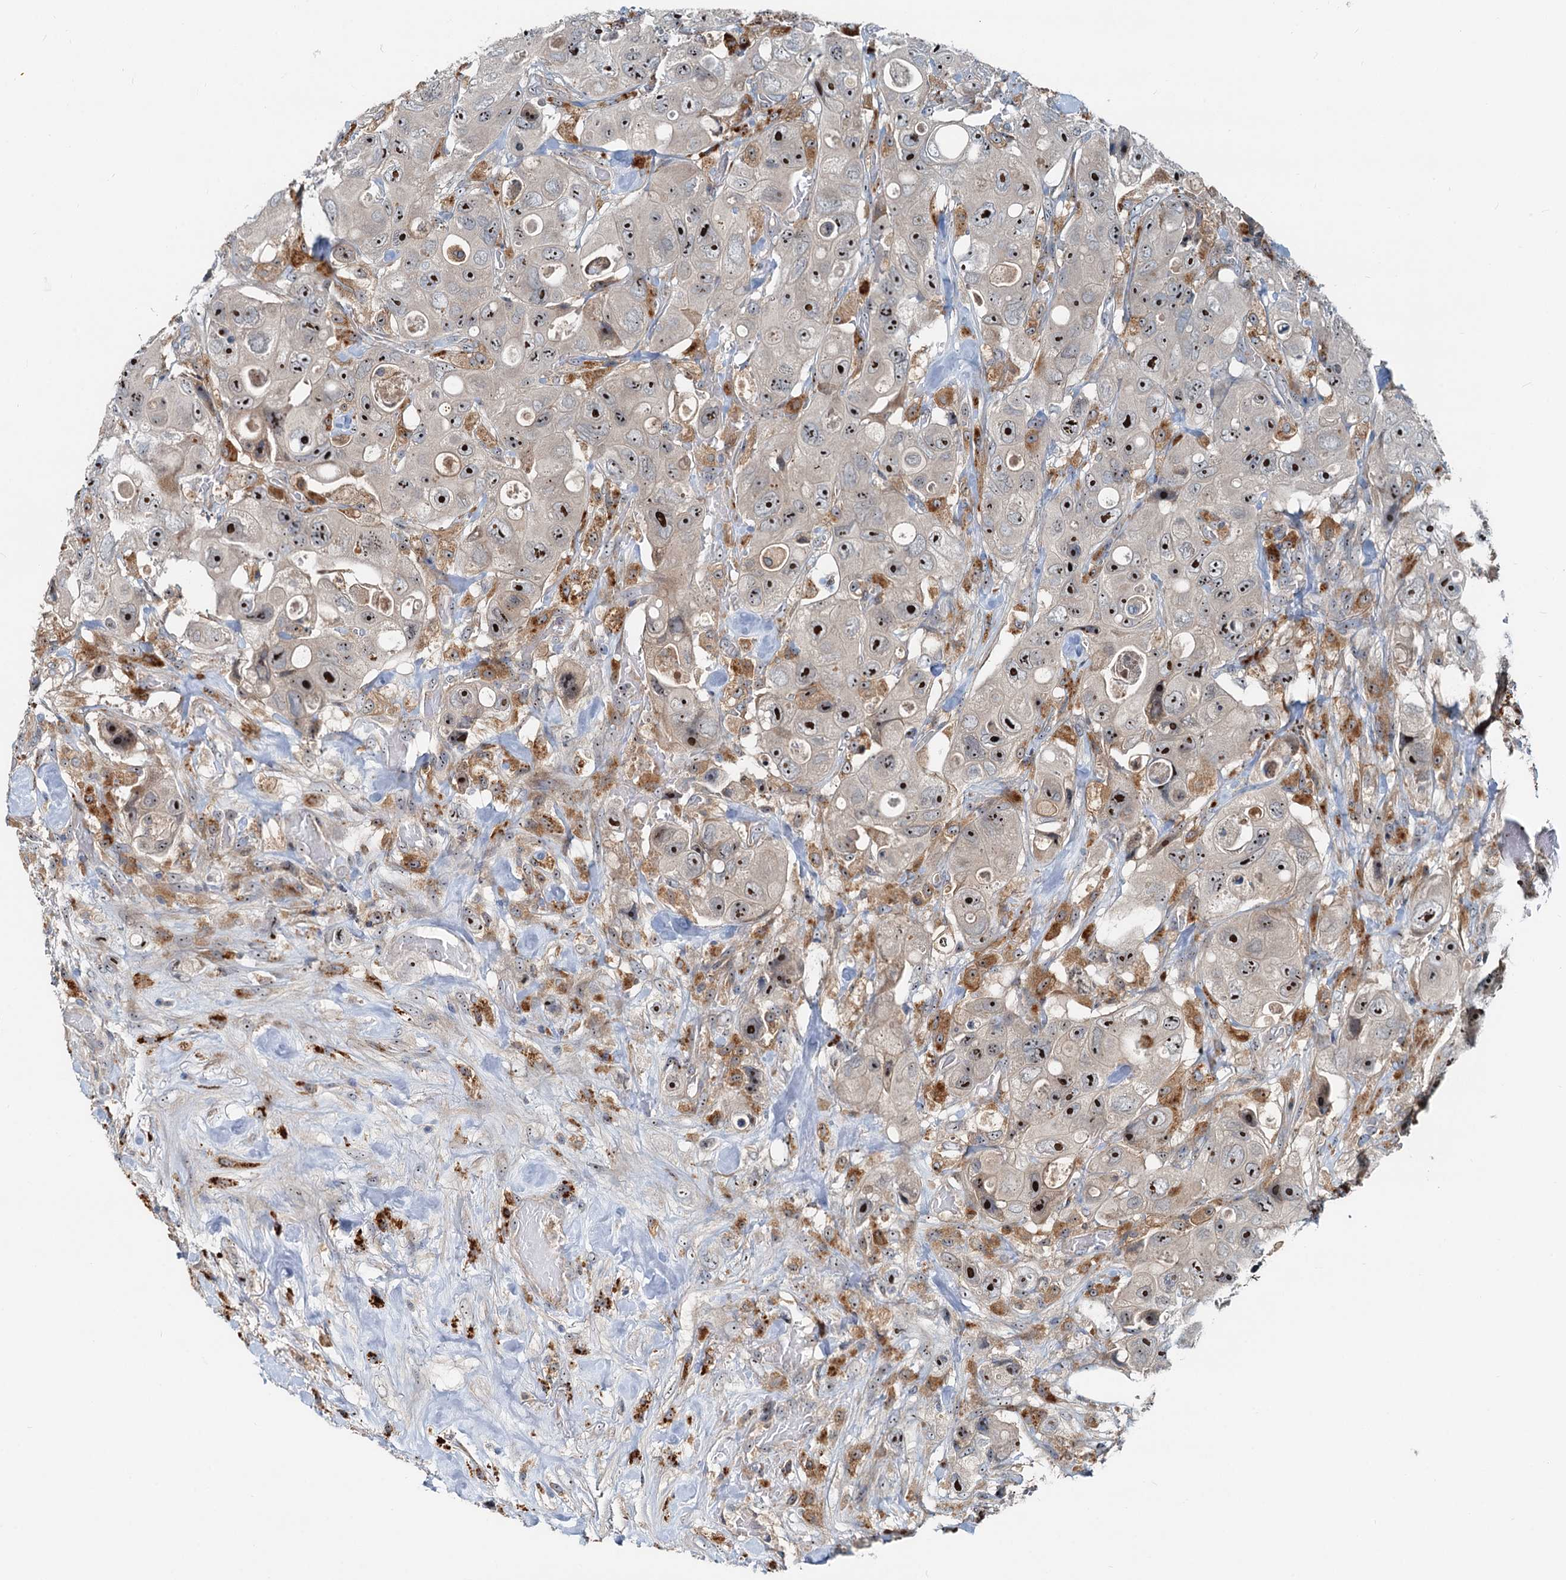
{"staining": {"intensity": "strong", "quantity": ">75%", "location": "nuclear"}, "tissue": "colorectal cancer", "cell_type": "Tumor cells", "image_type": "cancer", "snomed": [{"axis": "morphology", "description": "Adenocarcinoma, NOS"}, {"axis": "topography", "description": "Colon"}], "caption": "This is a photomicrograph of IHC staining of colorectal cancer (adenocarcinoma), which shows strong staining in the nuclear of tumor cells.", "gene": "RGS7BP", "patient": {"sex": "female", "age": 46}}